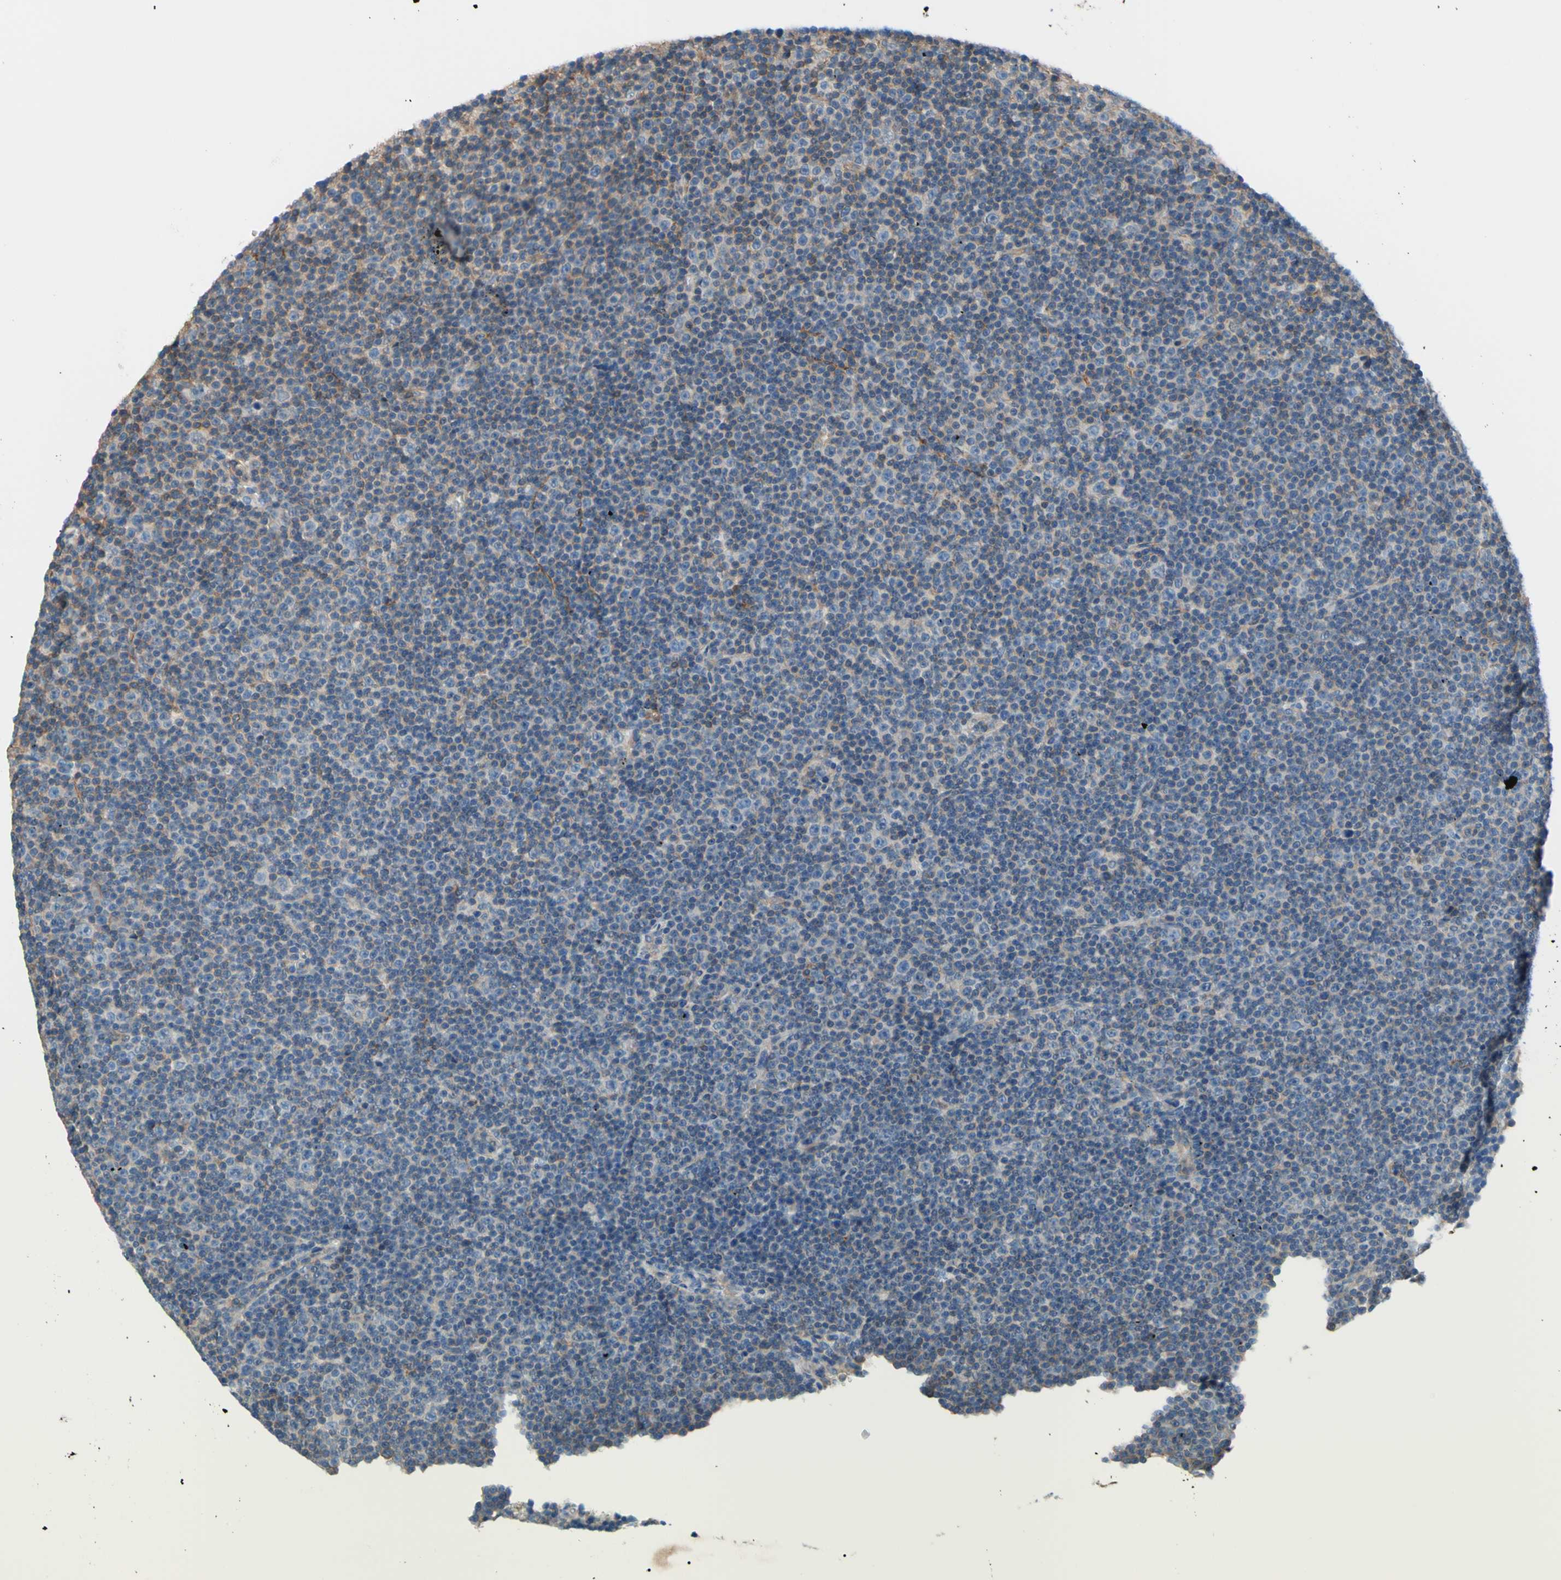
{"staining": {"intensity": "negative", "quantity": "none", "location": "none"}, "tissue": "lymphoma", "cell_type": "Tumor cells", "image_type": "cancer", "snomed": [{"axis": "morphology", "description": "Malignant lymphoma, non-Hodgkin's type, Low grade"}, {"axis": "topography", "description": "Lymph node"}], "caption": "Tumor cells show no significant protein positivity in lymphoma.", "gene": "ADD1", "patient": {"sex": "female", "age": 67}}